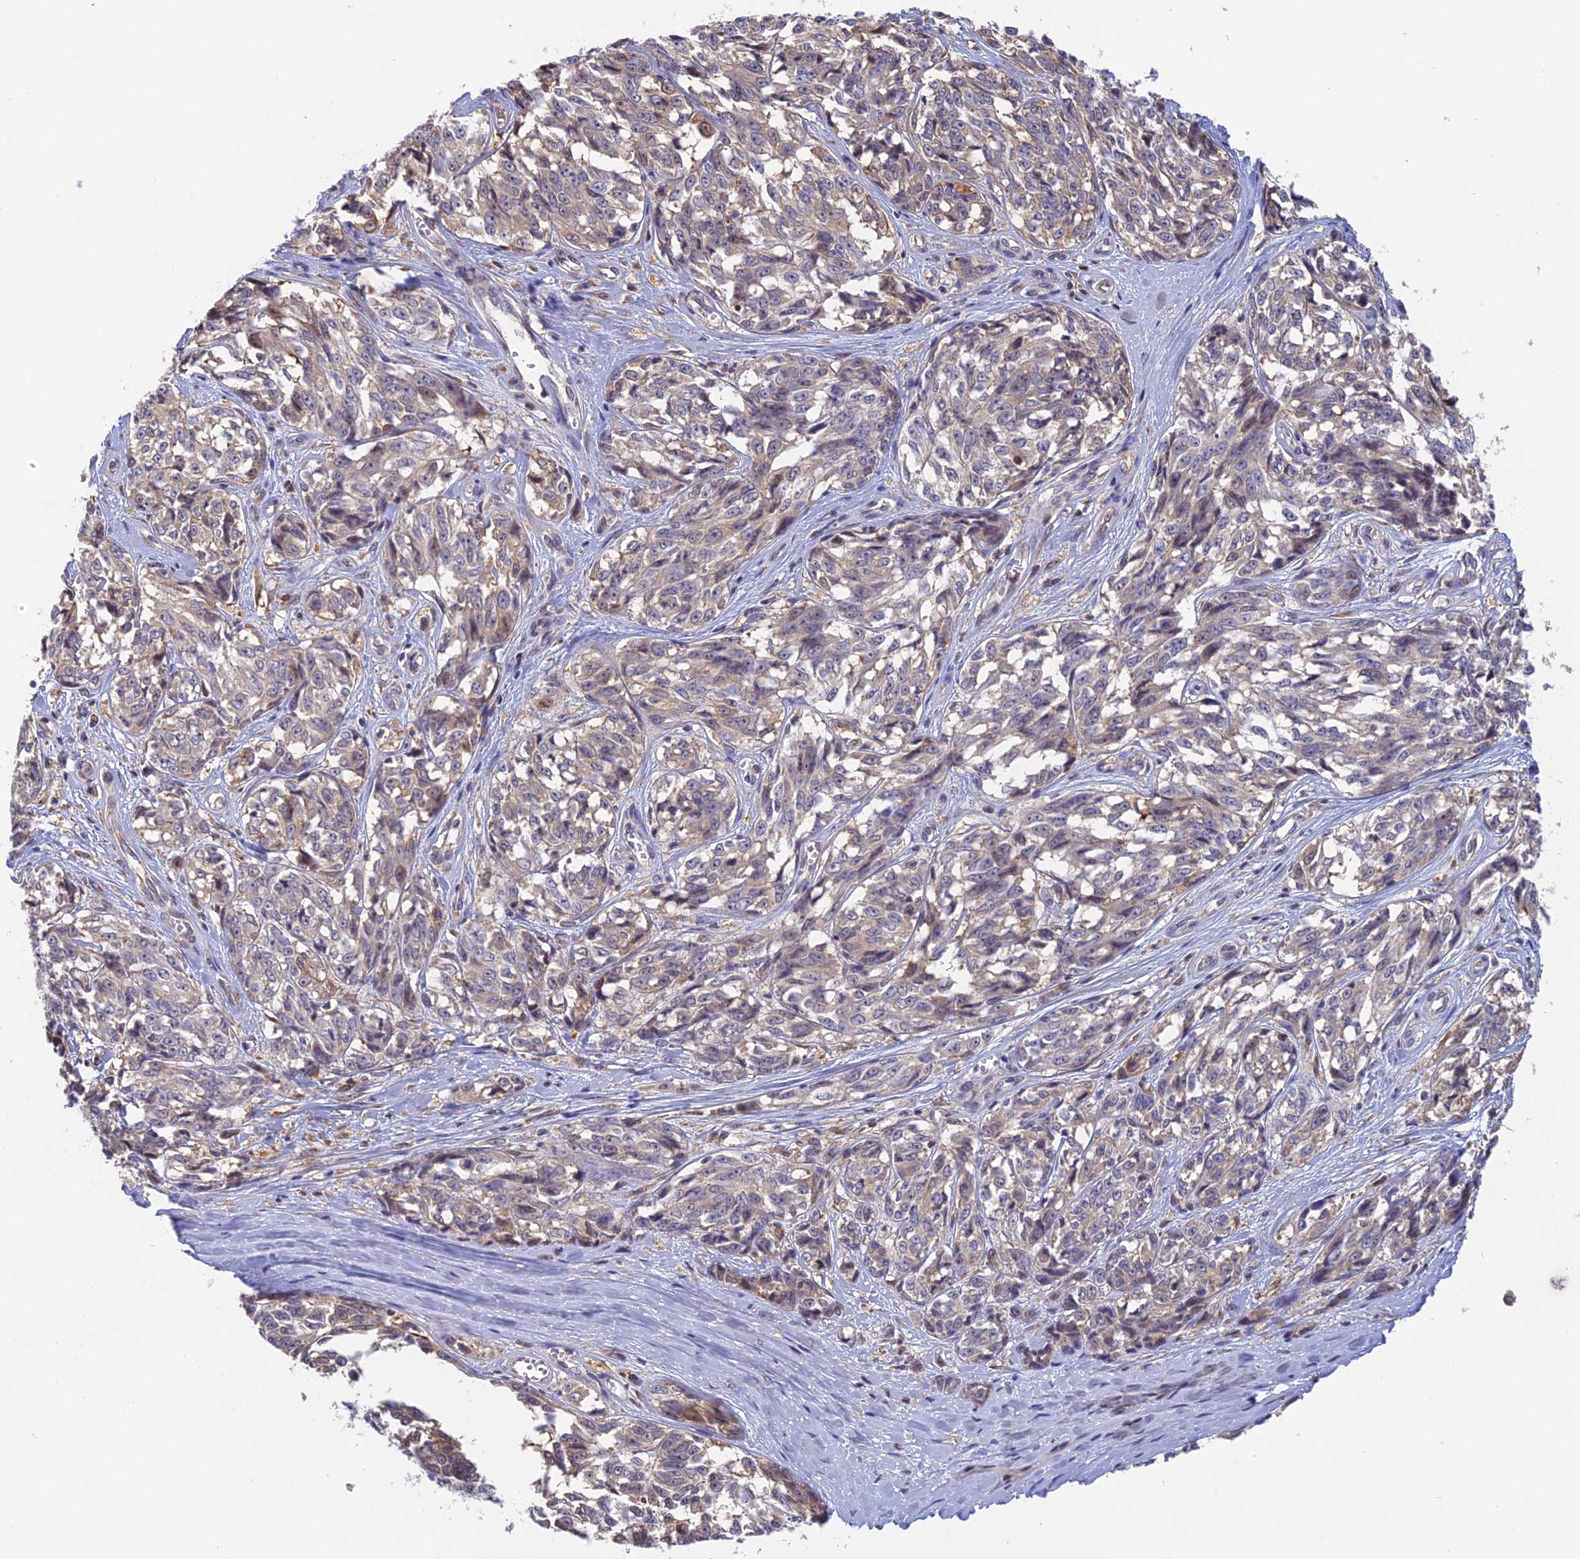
{"staining": {"intensity": "negative", "quantity": "none", "location": "none"}, "tissue": "melanoma", "cell_type": "Tumor cells", "image_type": "cancer", "snomed": [{"axis": "morphology", "description": "Malignant melanoma, NOS"}, {"axis": "topography", "description": "Skin"}], "caption": "IHC of melanoma exhibits no staining in tumor cells.", "gene": "IPO5", "patient": {"sex": "female", "age": 64}}